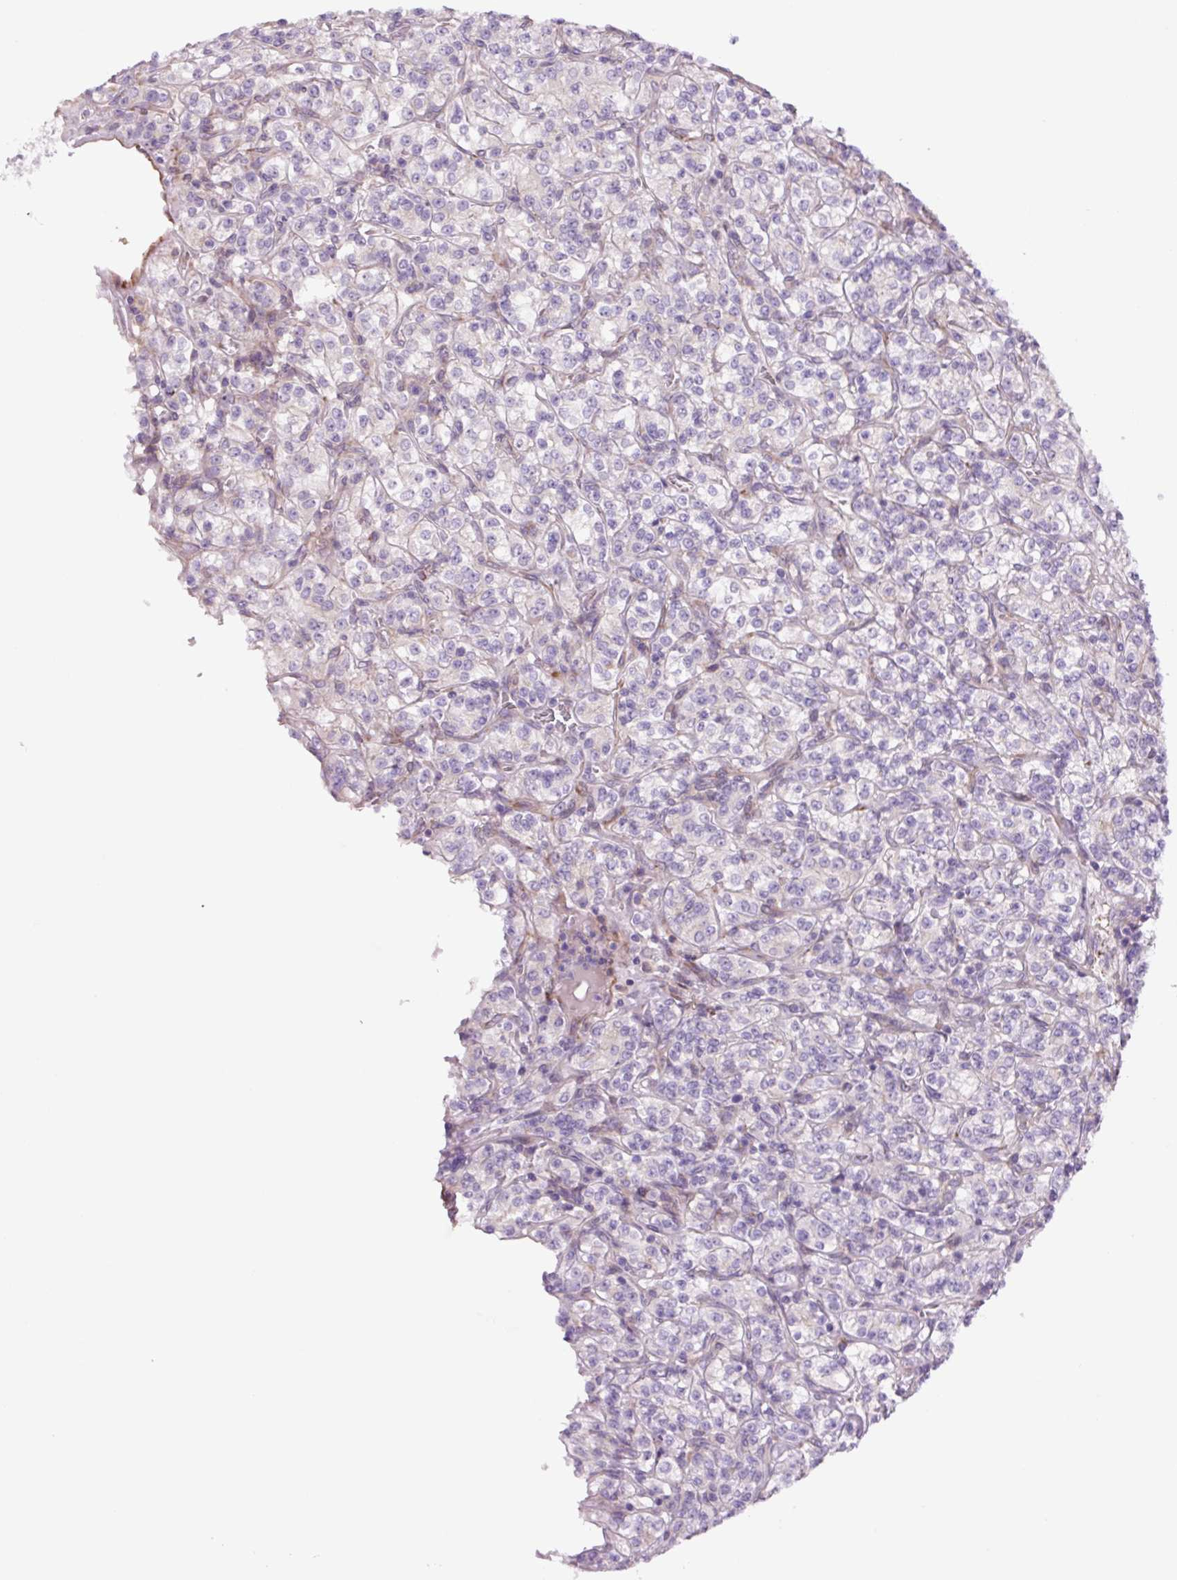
{"staining": {"intensity": "negative", "quantity": "none", "location": "none"}, "tissue": "renal cancer", "cell_type": "Tumor cells", "image_type": "cancer", "snomed": [{"axis": "morphology", "description": "Adenocarcinoma, NOS"}, {"axis": "topography", "description": "Kidney"}], "caption": "Immunohistochemistry (IHC) micrograph of neoplastic tissue: human renal adenocarcinoma stained with DAB (3,3'-diaminobenzidine) exhibits no significant protein positivity in tumor cells.", "gene": "PLA2G4A", "patient": {"sex": "male", "age": 77}}